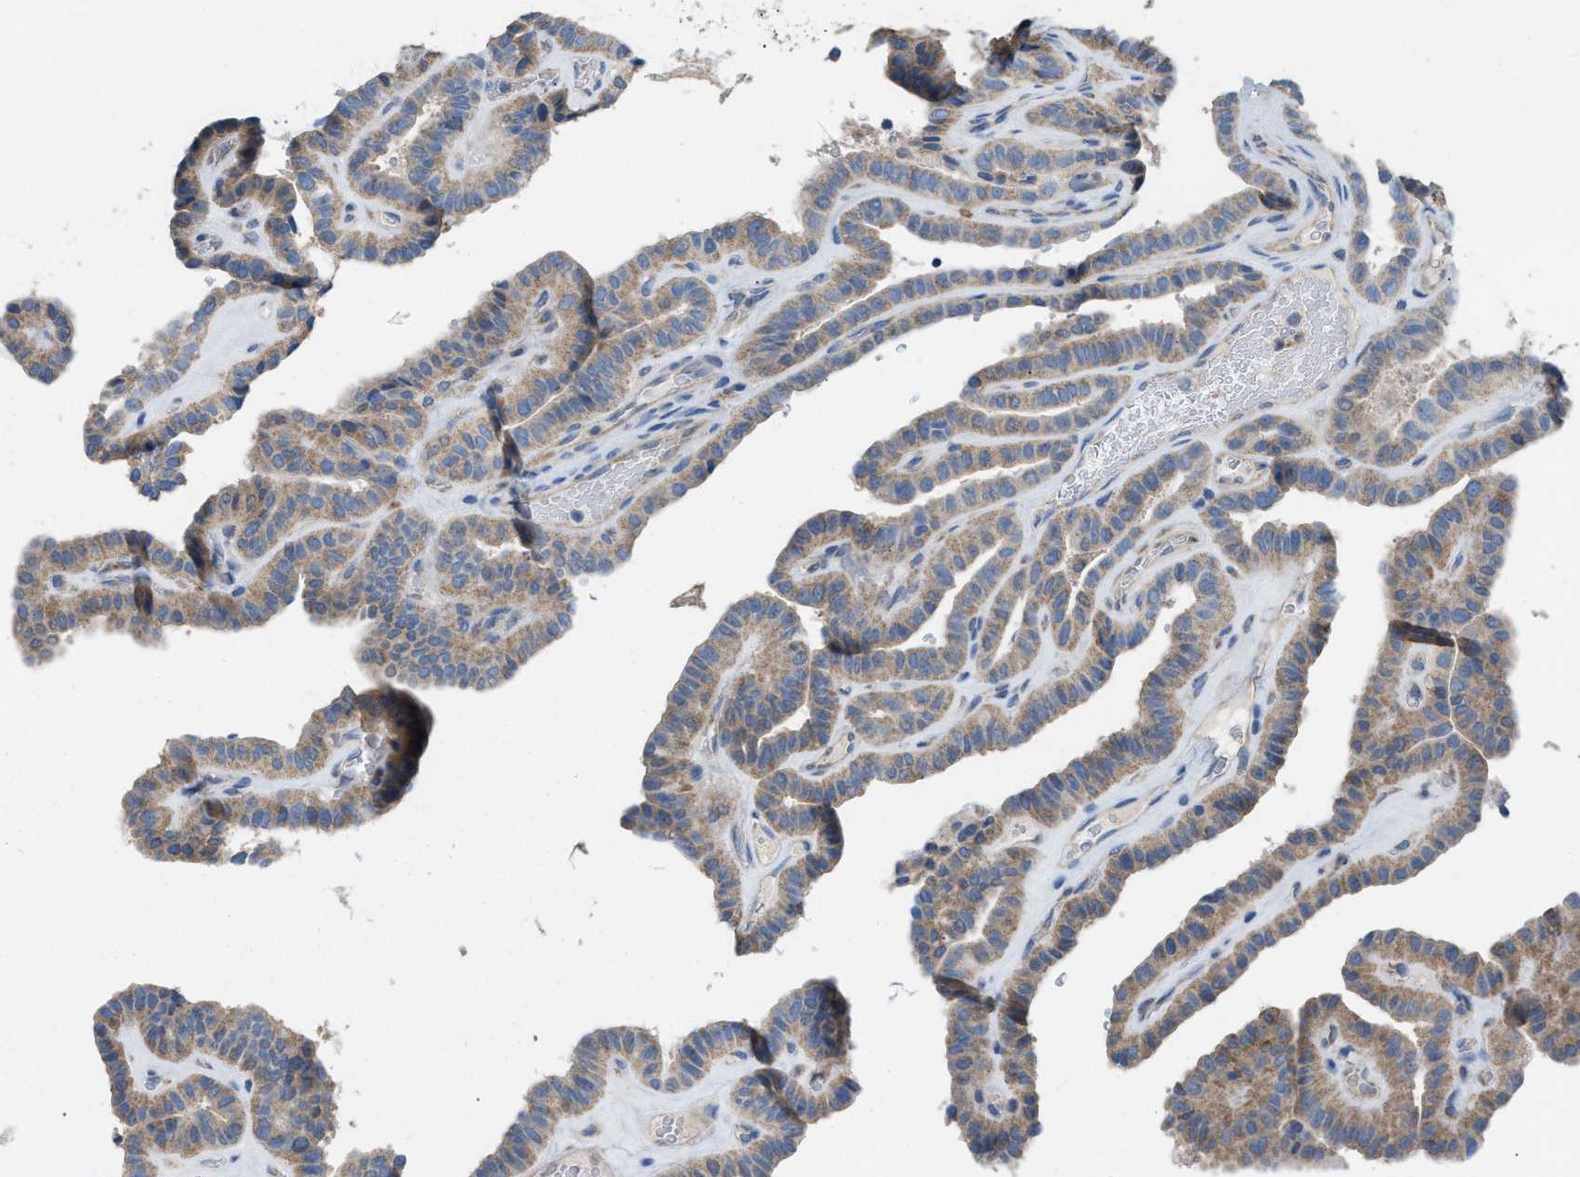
{"staining": {"intensity": "weak", "quantity": ">75%", "location": "cytoplasmic/membranous"}, "tissue": "thyroid cancer", "cell_type": "Tumor cells", "image_type": "cancer", "snomed": [{"axis": "morphology", "description": "Papillary adenocarcinoma, NOS"}, {"axis": "topography", "description": "Thyroid gland"}], "caption": "Tumor cells exhibit weak cytoplasmic/membranous positivity in about >75% of cells in thyroid cancer (papillary adenocarcinoma).", "gene": "DYNC2I1", "patient": {"sex": "male", "age": 77}}